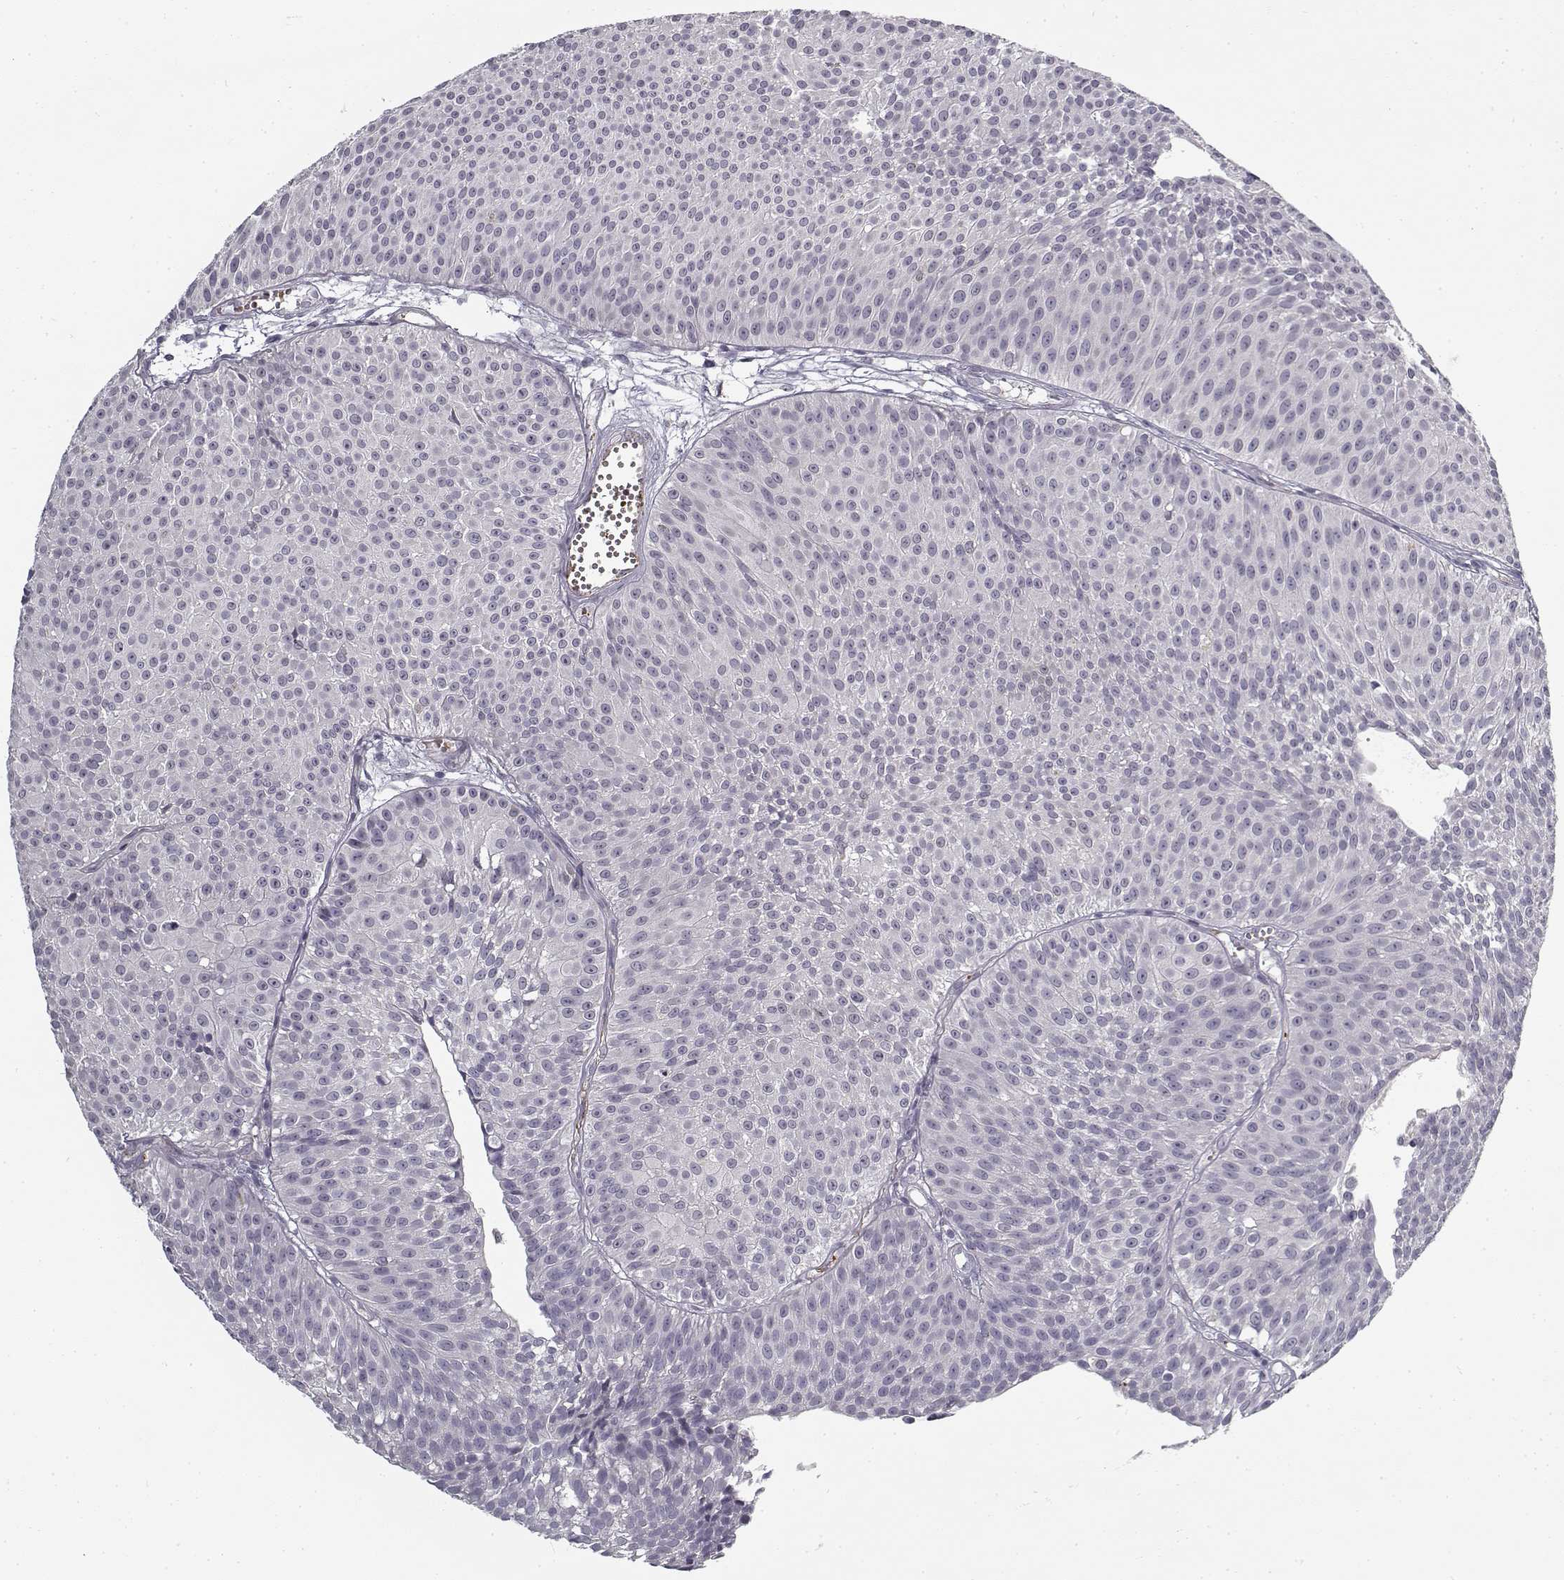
{"staining": {"intensity": "negative", "quantity": "none", "location": "none"}, "tissue": "urothelial cancer", "cell_type": "Tumor cells", "image_type": "cancer", "snomed": [{"axis": "morphology", "description": "Urothelial carcinoma, Low grade"}, {"axis": "topography", "description": "Urinary bladder"}], "caption": "Human low-grade urothelial carcinoma stained for a protein using immunohistochemistry (IHC) displays no staining in tumor cells.", "gene": "SNCA", "patient": {"sex": "male", "age": 63}}